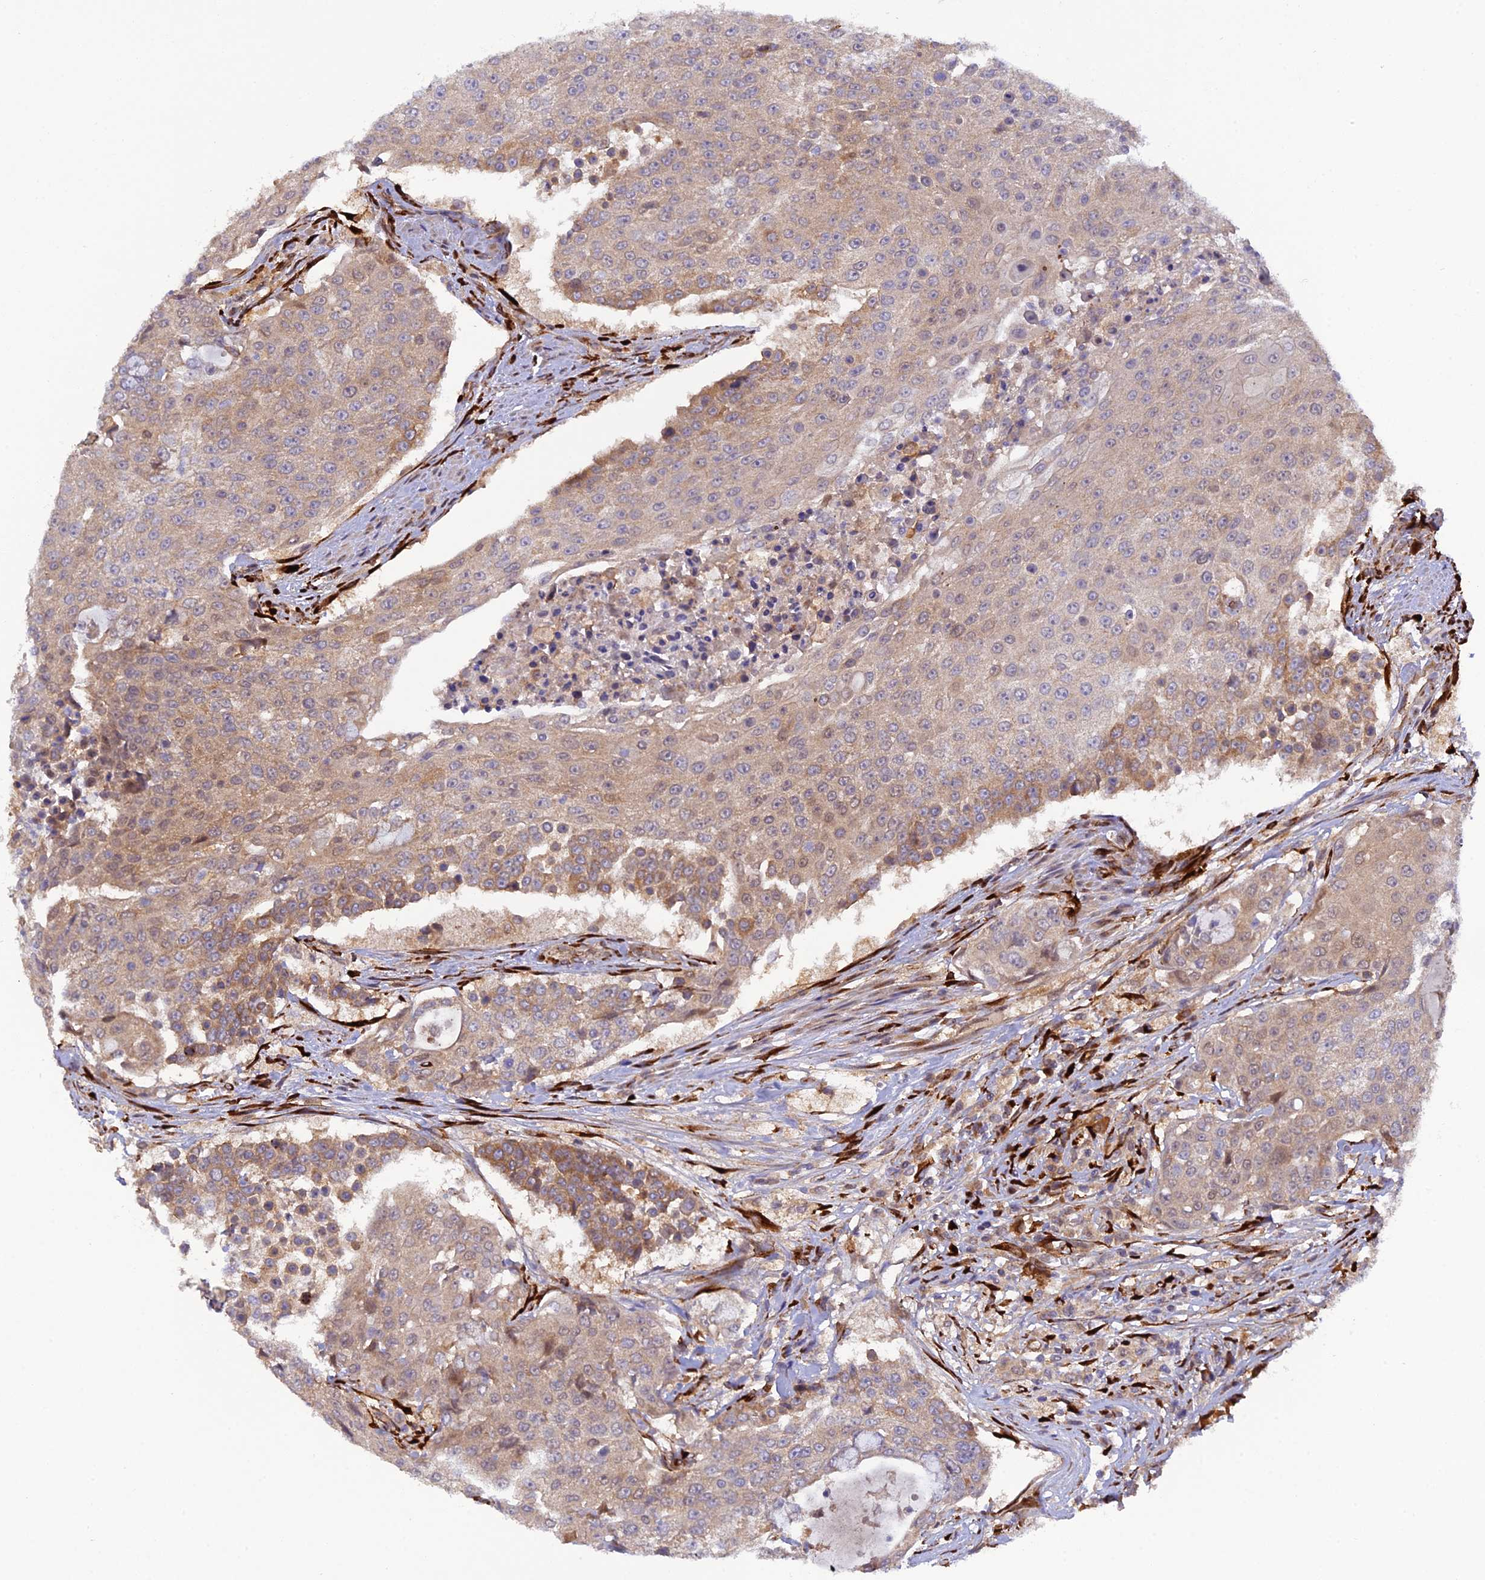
{"staining": {"intensity": "moderate", "quantity": "<25%", "location": "cytoplasmic/membranous"}, "tissue": "urothelial cancer", "cell_type": "Tumor cells", "image_type": "cancer", "snomed": [{"axis": "morphology", "description": "Urothelial carcinoma, High grade"}, {"axis": "topography", "description": "Urinary bladder"}], "caption": "The immunohistochemical stain shows moderate cytoplasmic/membranous expression in tumor cells of urothelial cancer tissue.", "gene": "P3H3", "patient": {"sex": "female", "age": 63}}